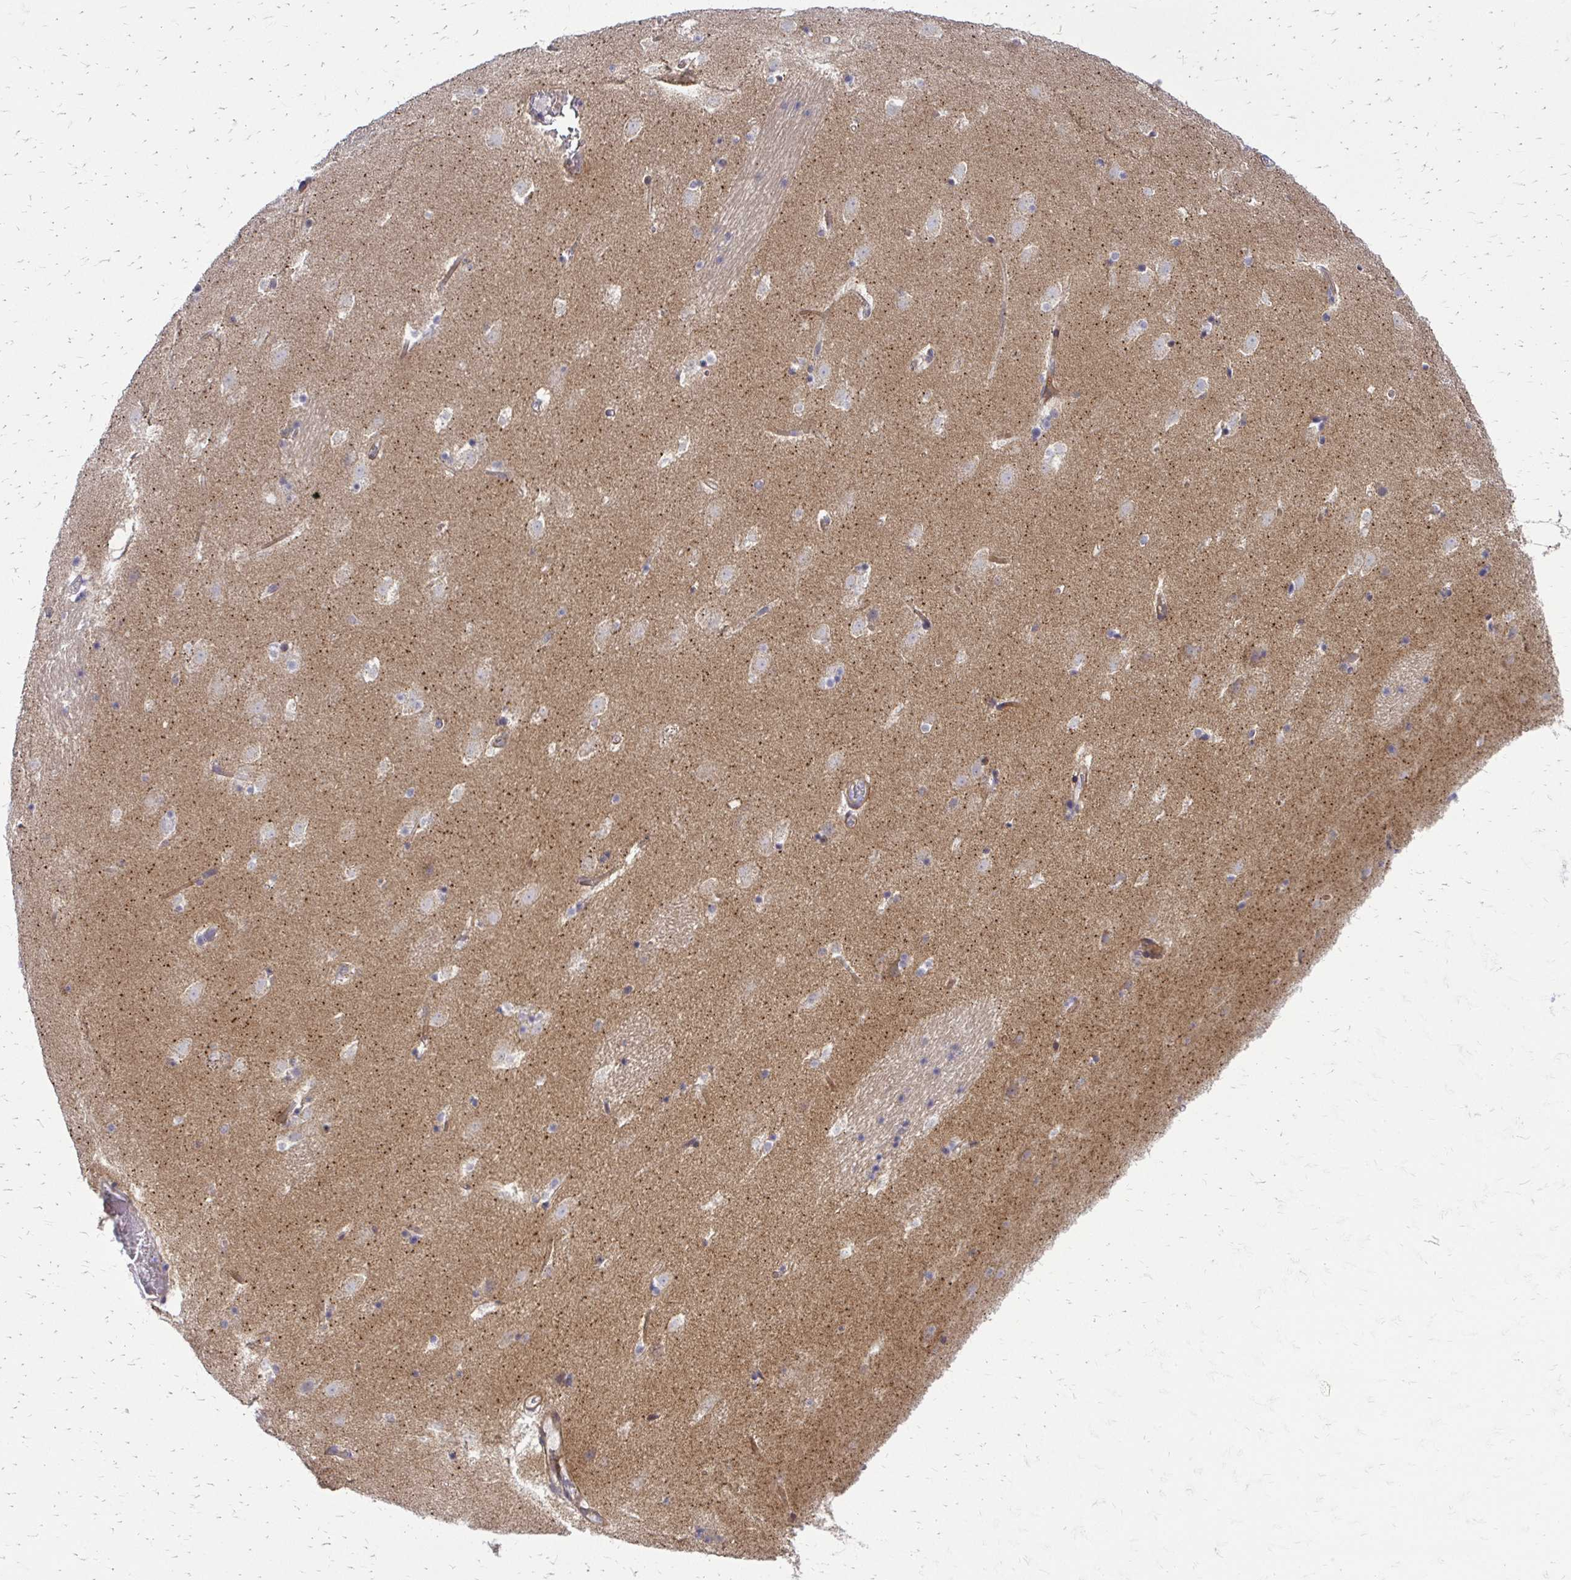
{"staining": {"intensity": "negative", "quantity": "none", "location": "none"}, "tissue": "caudate", "cell_type": "Glial cells", "image_type": "normal", "snomed": [{"axis": "morphology", "description": "Normal tissue, NOS"}, {"axis": "topography", "description": "Lateral ventricle wall"}], "caption": "High power microscopy photomicrograph of an IHC image of benign caudate, revealing no significant staining in glial cells.", "gene": "PPDPFL", "patient": {"sex": "male", "age": 37}}